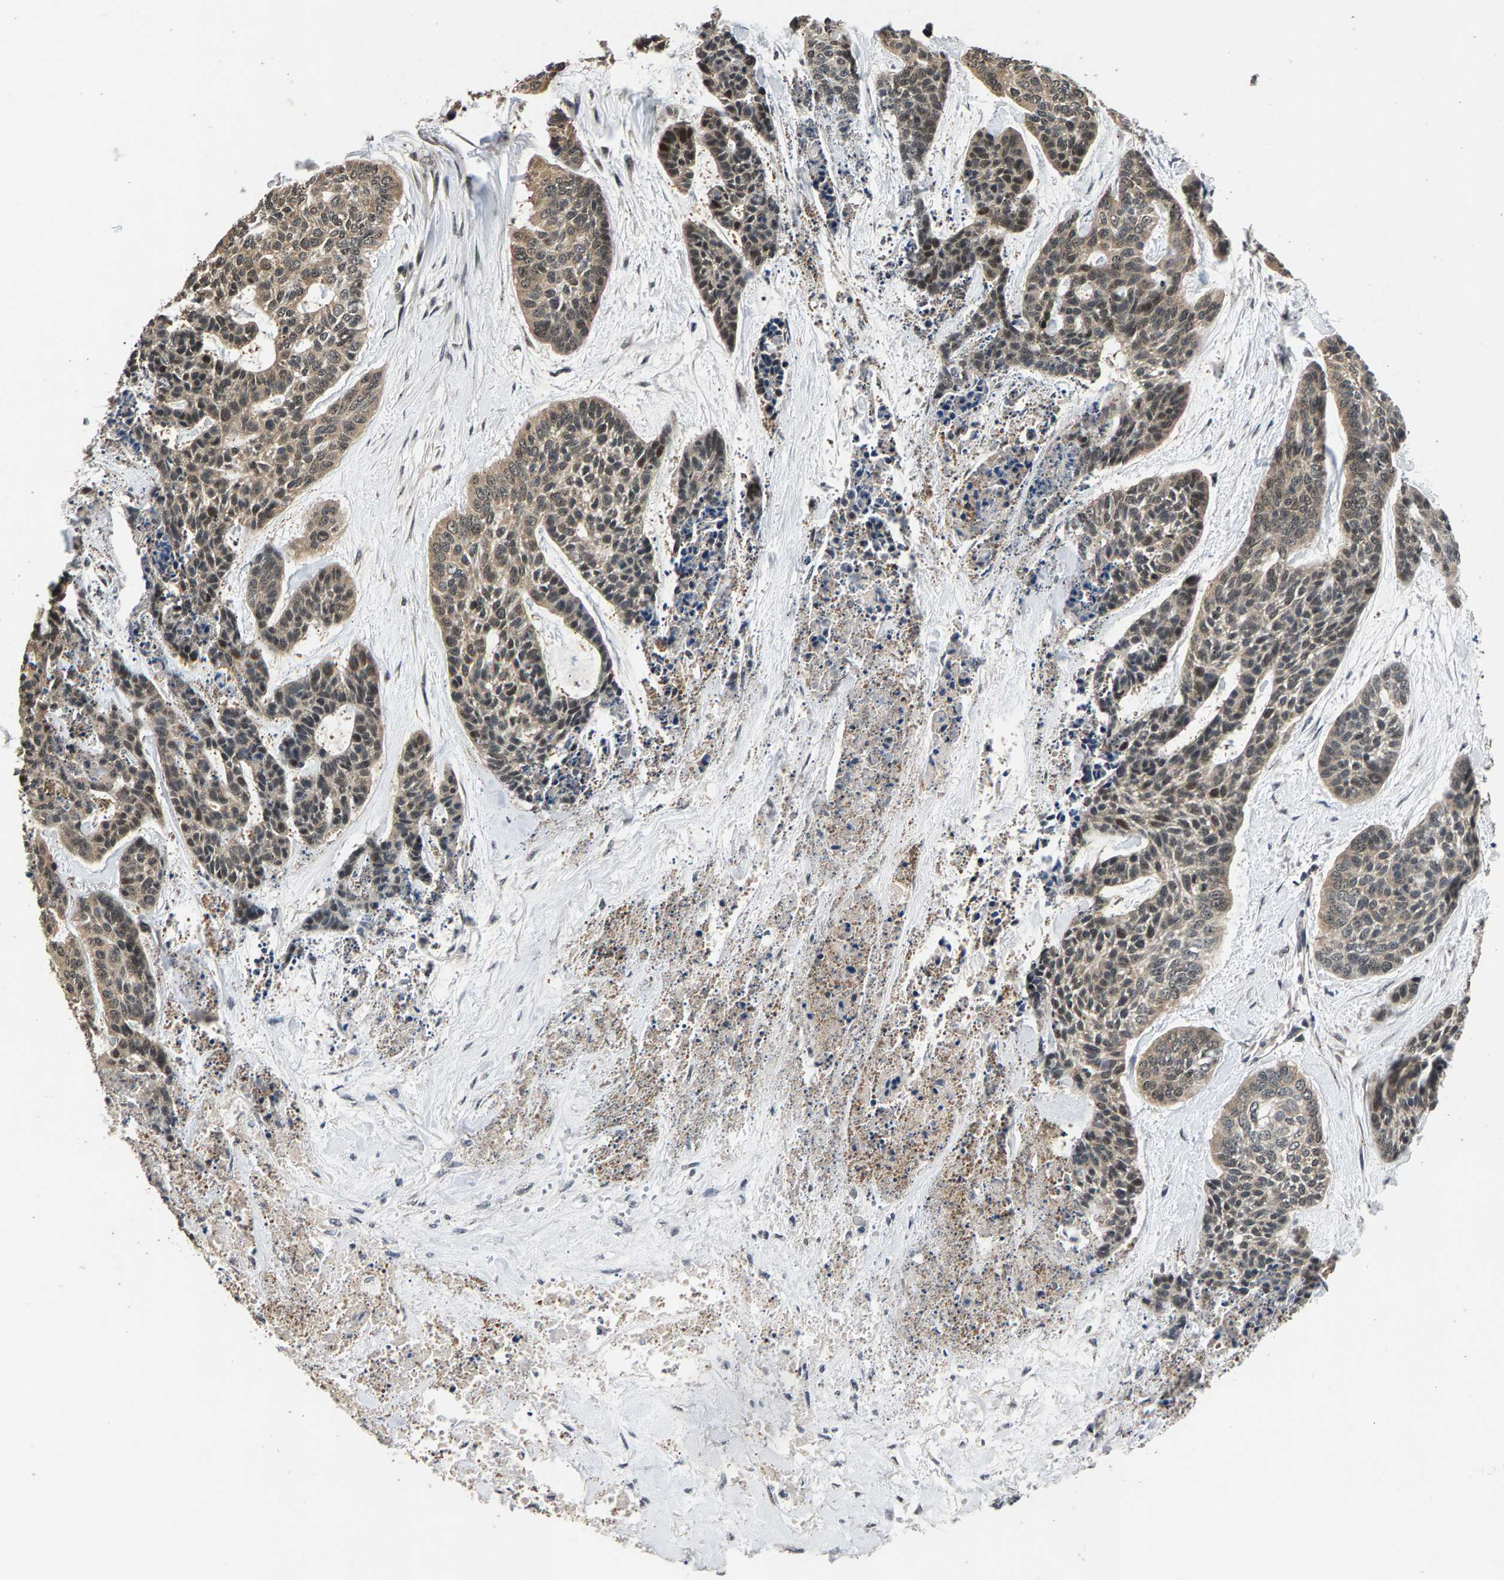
{"staining": {"intensity": "moderate", "quantity": ">75%", "location": "cytoplasmic/membranous,nuclear"}, "tissue": "skin cancer", "cell_type": "Tumor cells", "image_type": "cancer", "snomed": [{"axis": "morphology", "description": "Basal cell carcinoma"}, {"axis": "topography", "description": "Skin"}], "caption": "Brown immunohistochemical staining in human skin cancer (basal cell carcinoma) exhibits moderate cytoplasmic/membranous and nuclear expression in approximately >75% of tumor cells.", "gene": "RBM33", "patient": {"sex": "female", "age": 64}}